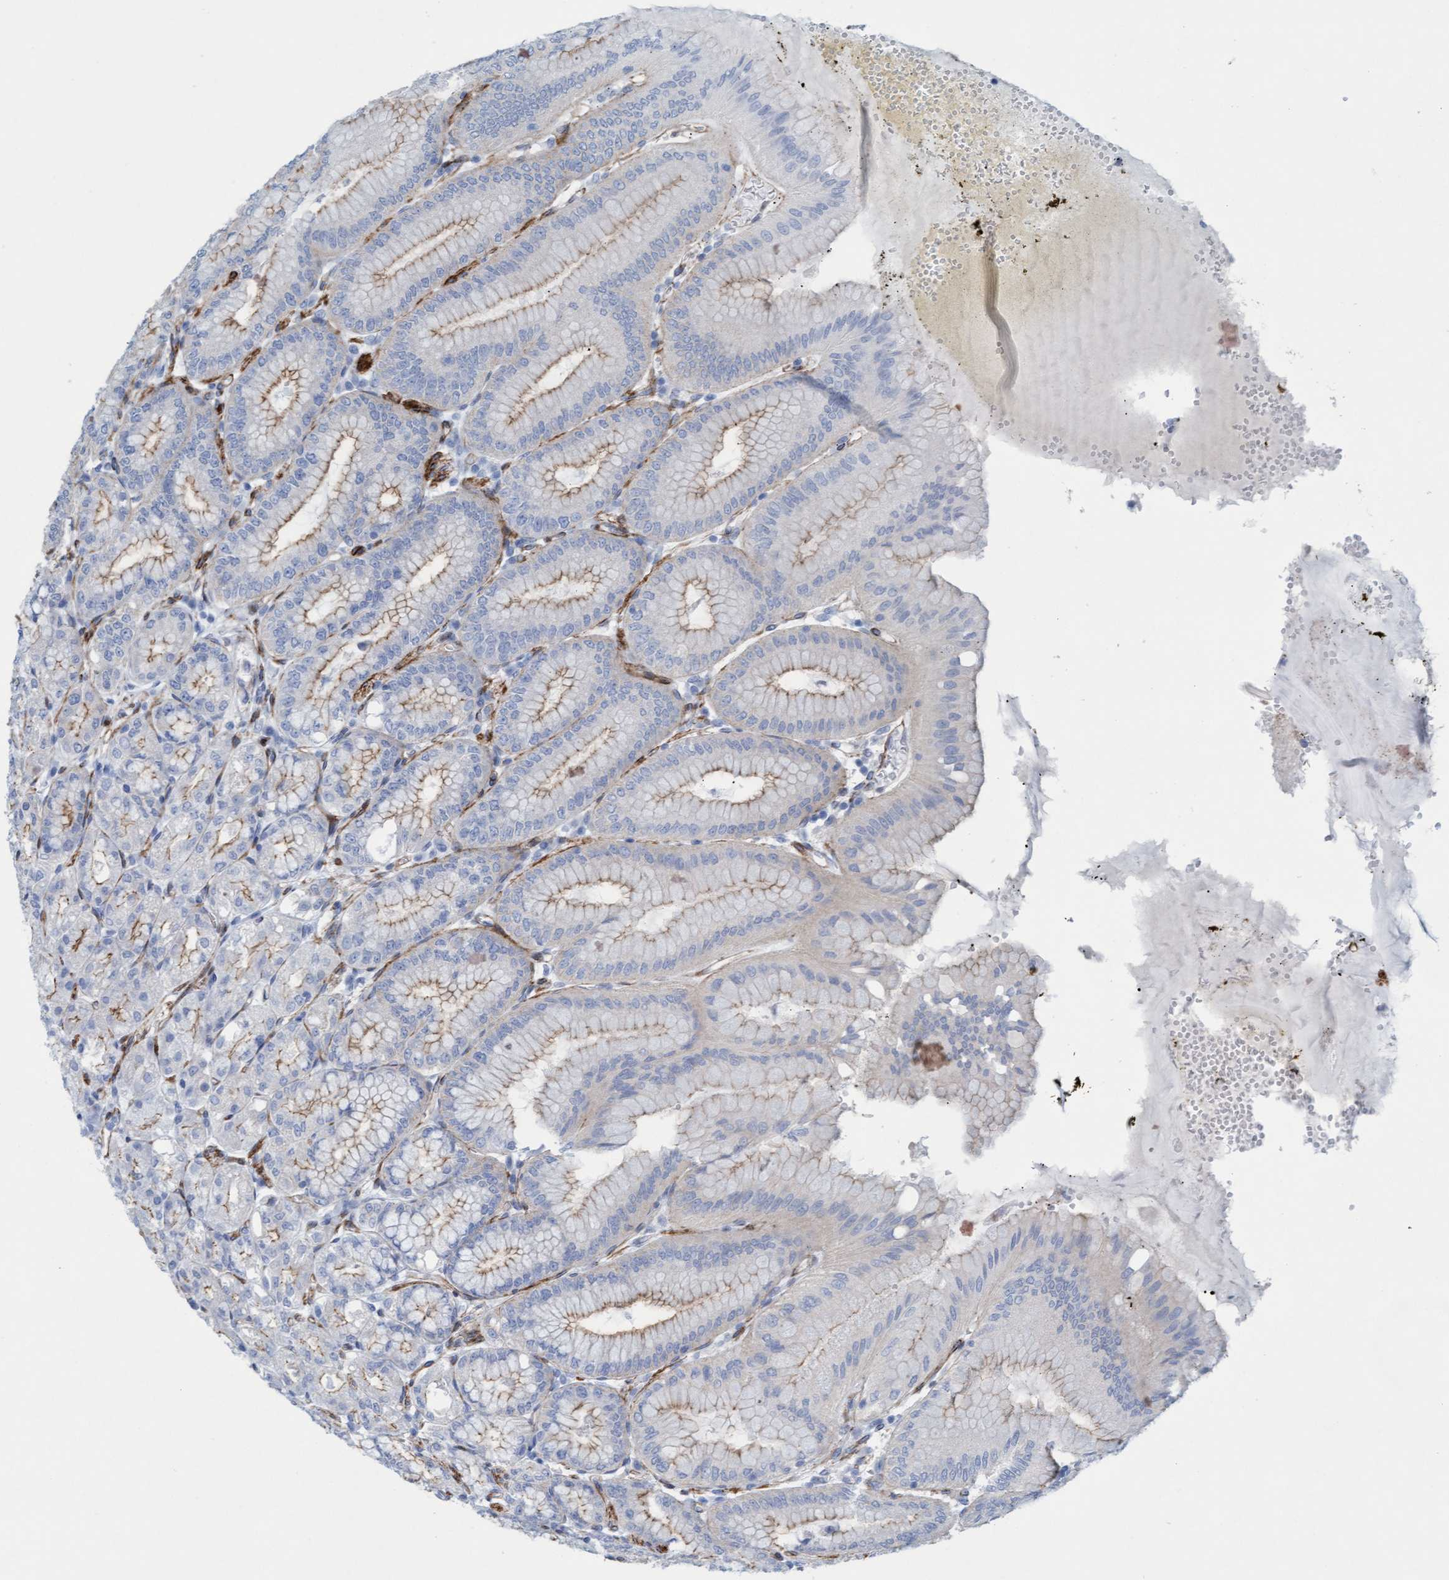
{"staining": {"intensity": "moderate", "quantity": "25%-75%", "location": "cytoplasmic/membranous"}, "tissue": "stomach", "cell_type": "Glandular cells", "image_type": "normal", "snomed": [{"axis": "morphology", "description": "Normal tissue, NOS"}, {"axis": "topography", "description": "Stomach, lower"}], "caption": "Glandular cells display medium levels of moderate cytoplasmic/membranous staining in about 25%-75% of cells in unremarkable human stomach. (DAB (3,3'-diaminobenzidine) IHC with brightfield microscopy, high magnification).", "gene": "MTFR1", "patient": {"sex": "male", "age": 71}}